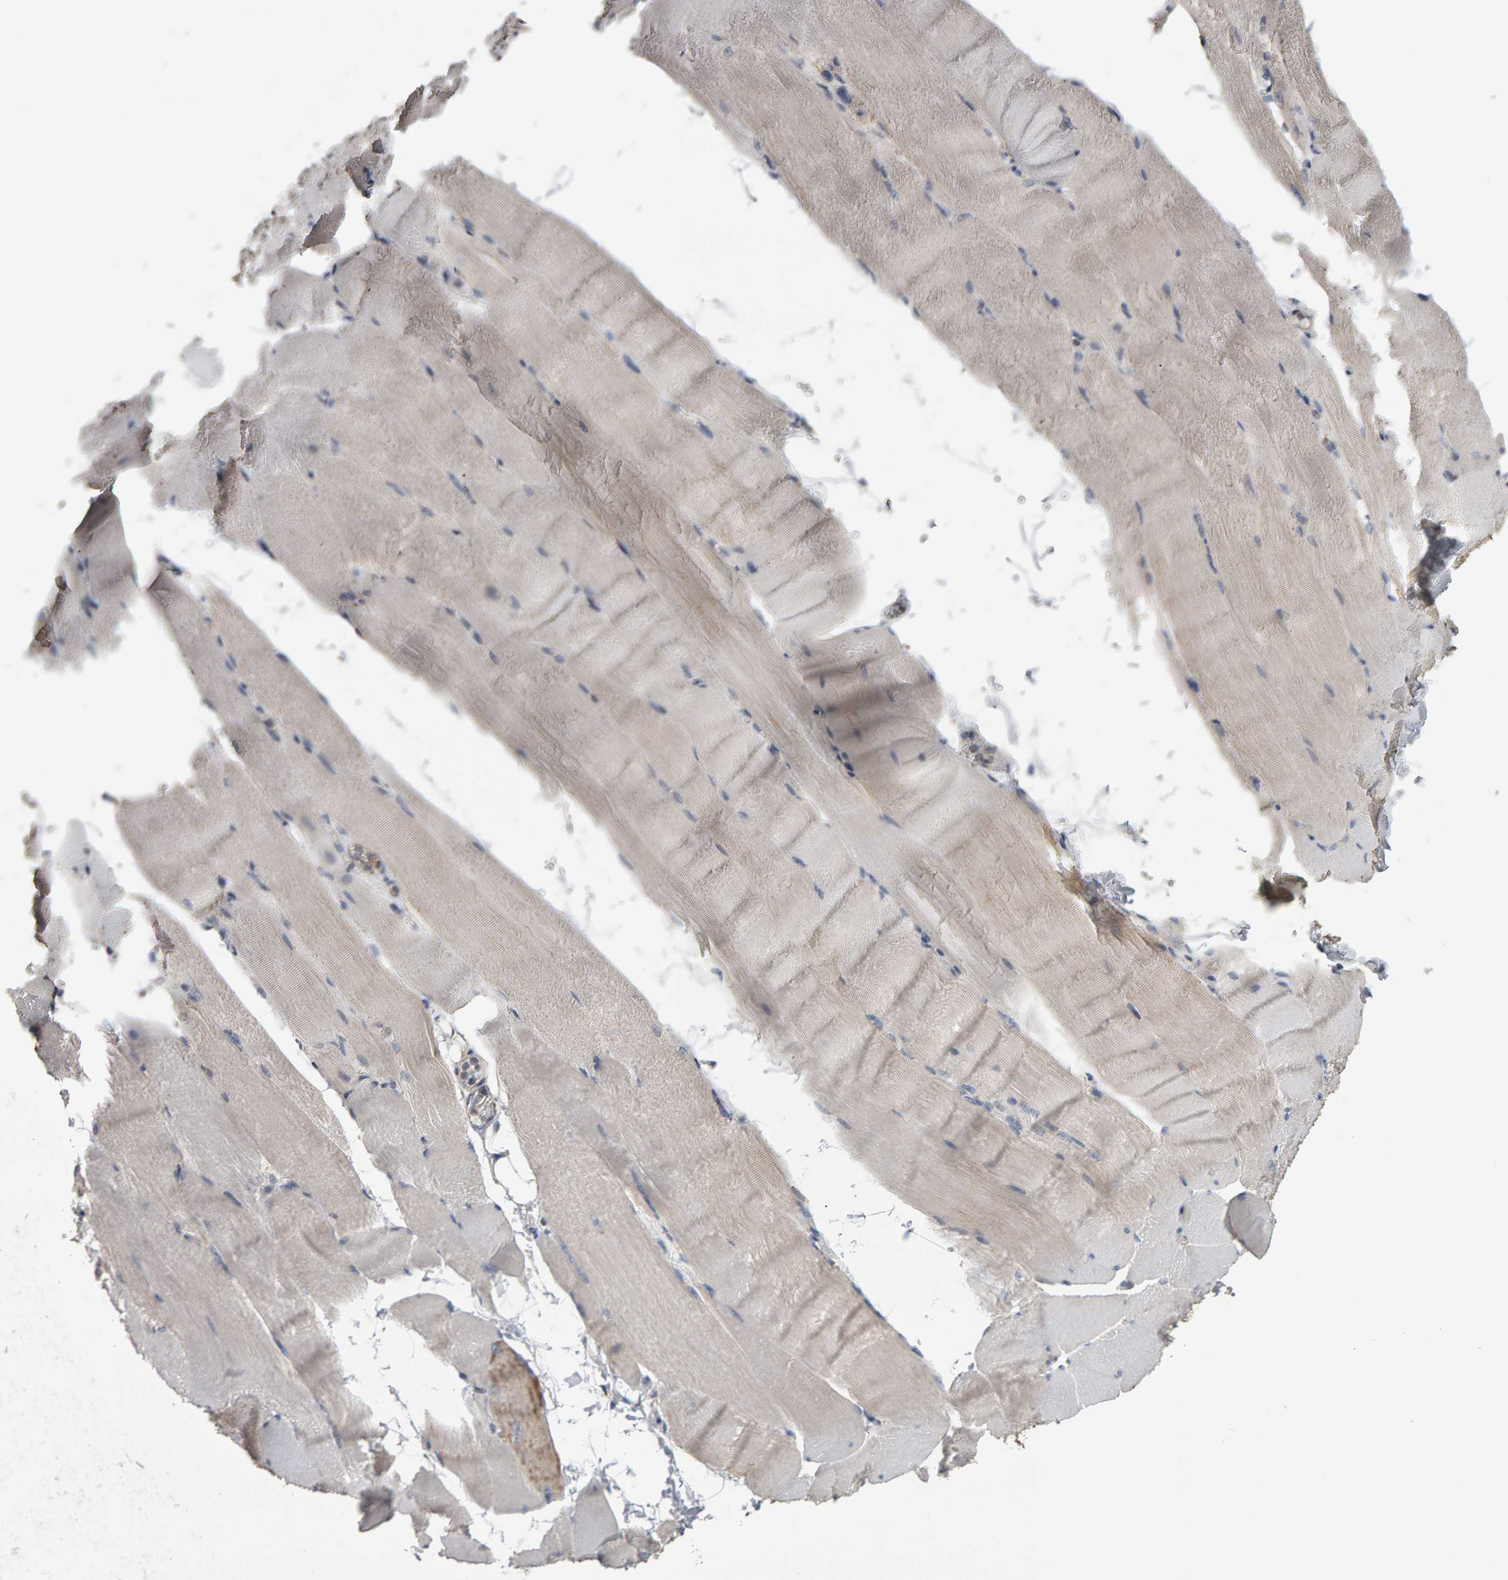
{"staining": {"intensity": "weak", "quantity": "<25%", "location": "cytoplasmic/membranous"}, "tissue": "skeletal muscle", "cell_type": "Myocytes", "image_type": "normal", "snomed": [{"axis": "morphology", "description": "Normal tissue, NOS"}, {"axis": "topography", "description": "Skeletal muscle"}, {"axis": "topography", "description": "Parathyroid gland"}], "caption": "DAB immunohistochemical staining of benign skeletal muscle reveals no significant staining in myocytes.", "gene": "TOM1L1", "patient": {"sex": "female", "age": 37}}